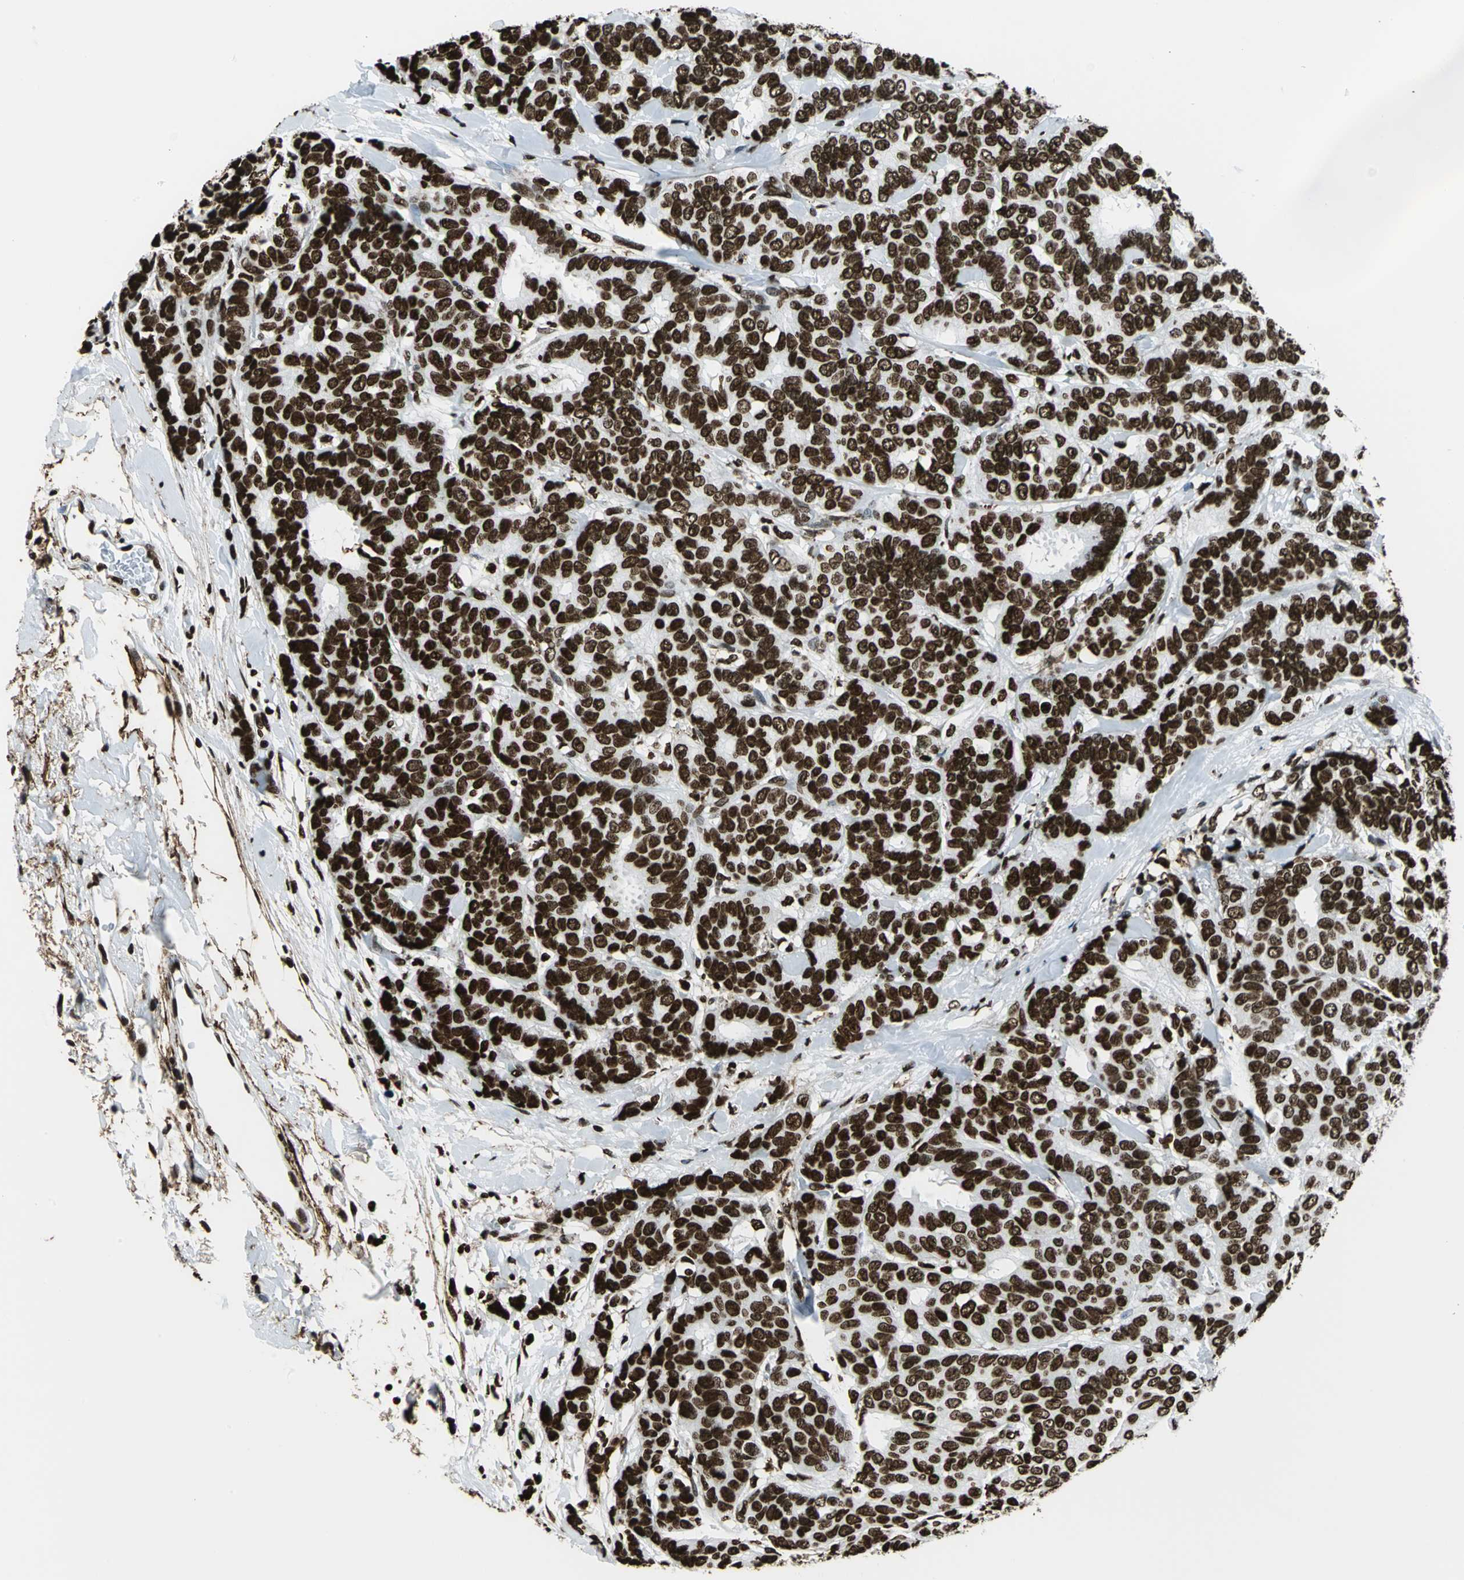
{"staining": {"intensity": "strong", "quantity": ">75%", "location": "nuclear"}, "tissue": "breast cancer", "cell_type": "Tumor cells", "image_type": "cancer", "snomed": [{"axis": "morphology", "description": "Duct carcinoma"}, {"axis": "topography", "description": "Breast"}], "caption": "Immunohistochemistry micrograph of neoplastic tissue: breast cancer (intraductal carcinoma) stained using IHC displays high levels of strong protein expression localized specifically in the nuclear of tumor cells, appearing as a nuclear brown color.", "gene": "APEX1", "patient": {"sex": "female", "age": 87}}